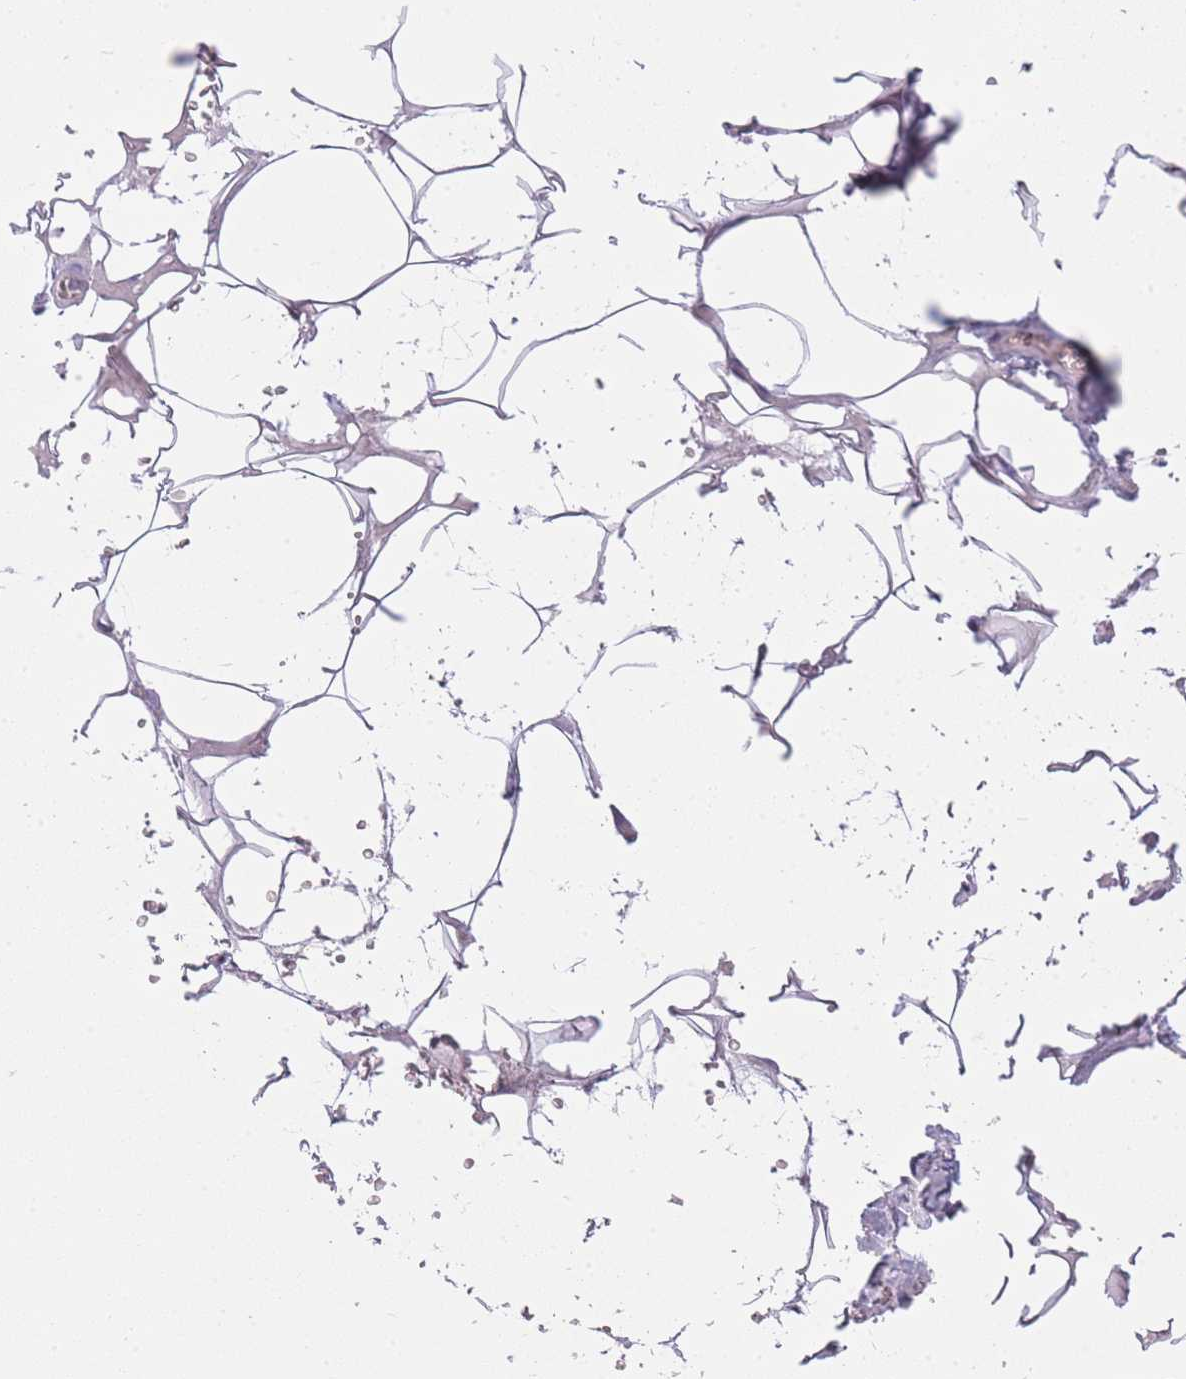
{"staining": {"intensity": "negative", "quantity": "none", "location": "none"}, "tissue": "adipose tissue", "cell_type": "Adipocytes", "image_type": "normal", "snomed": [{"axis": "morphology", "description": "Normal tissue, NOS"}, {"axis": "topography", "description": "Salivary gland"}, {"axis": "topography", "description": "Peripheral nerve tissue"}], "caption": "Immunohistochemical staining of normal adipose tissue demonstrates no significant staining in adipocytes.", "gene": "PFDN6", "patient": {"sex": "male", "age": 38}}